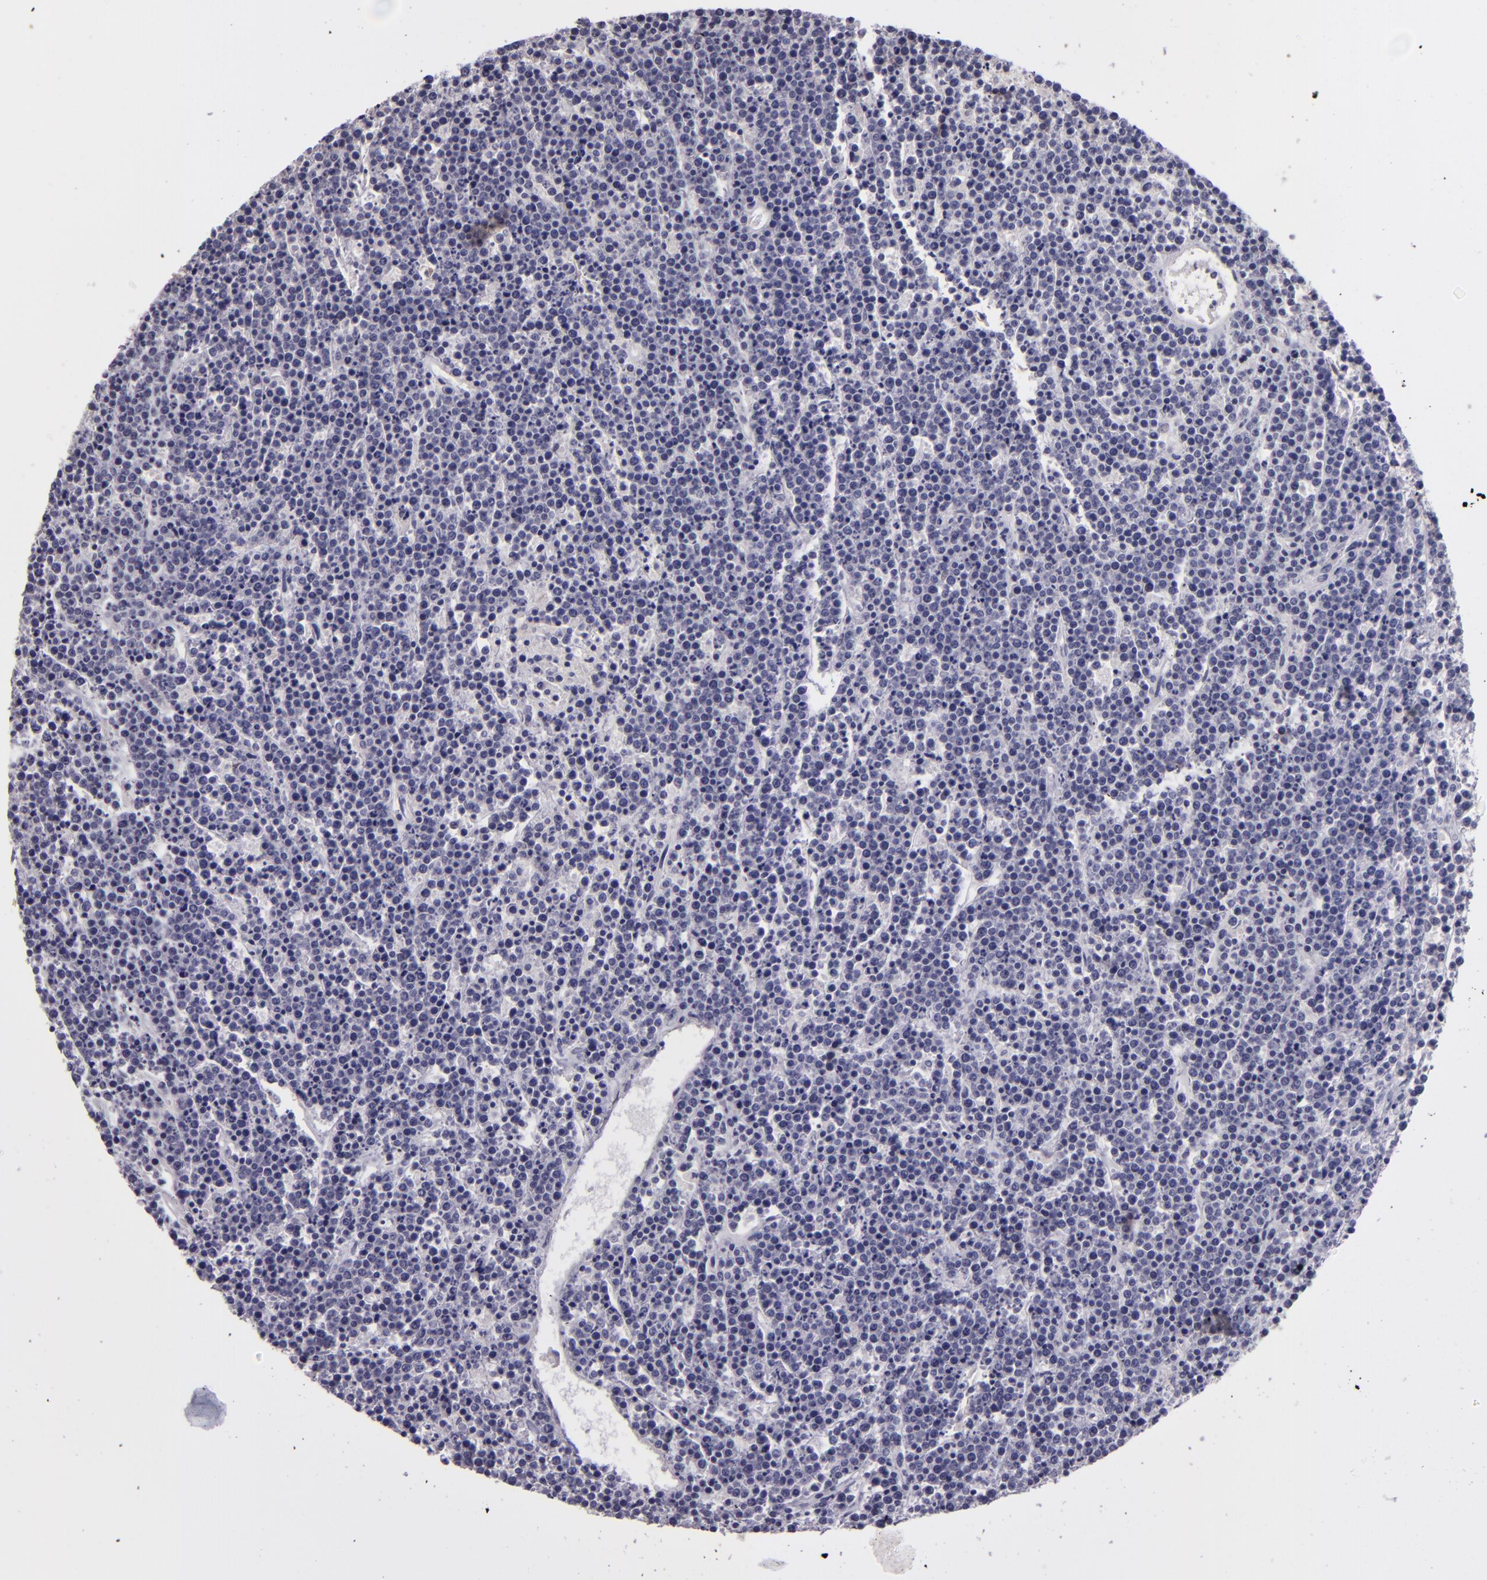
{"staining": {"intensity": "negative", "quantity": "none", "location": "none"}, "tissue": "lymphoma", "cell_type": "Tumor cells", "image_type": "cancer", "snomed": [{"axis": "morphology", "description": "Malignant lymphoma, non-Hodgkin's type, High grade"}, {"axis": "topography", "description": "Ovary"}], "caption": "Tumor cells show no significant expression in malignant lymphoma, non-Hodgkin's type (high-grade).", "gene": "SNCB", "patient": {"sex": "female", "age": 56}}